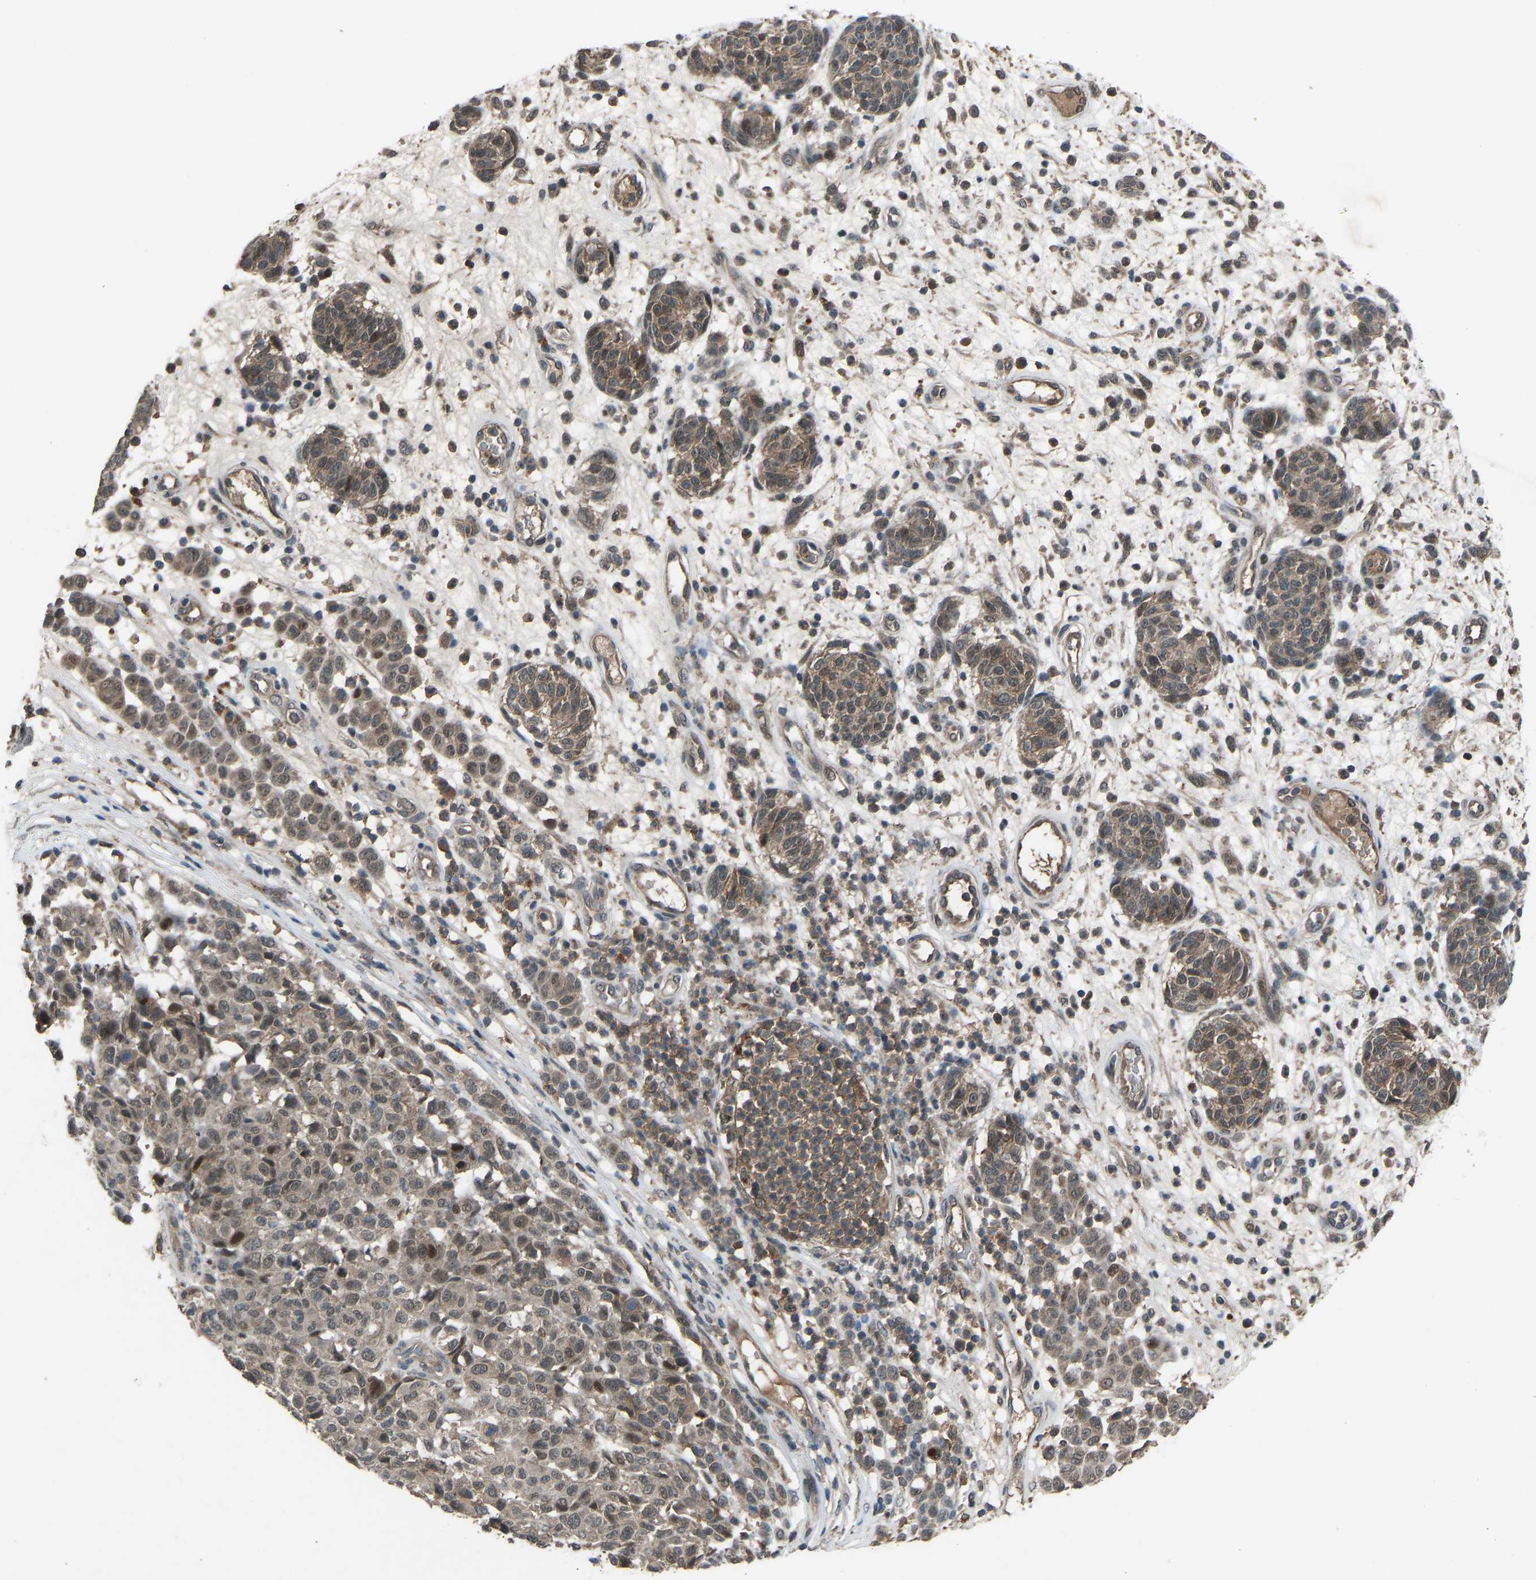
{"staining": {"intensity": "moderate", "quantity": "25%-75%", "location": "cytoplasmic/membranous,nuclear"}, "tissue": "melanoma", "cell_type": "Tumor cells", "image_type": "cancer", "snomed": [{"axis": "morphology", "description": "Malignant melanoma, NOS"}, {"axis": "topography", "description": "Skin"}], "caption": "Immunohistochemistry staining of malignant melanoma, which demonstrates medium levels of moderate cytoplasmic/membranous and nuclear expression in approximately 25%-75% of tumor cells indicating moderate cytoplasmic/membranous and nuclear protein expression. The staining was performed using DAB (3,3'-diaminobenzidine) (brown) for protein detection and nuclei were counterstained in hematoxylin (blue).", "gene": "SLC43A1", "patient": {"sex": "male", "age": 59}}